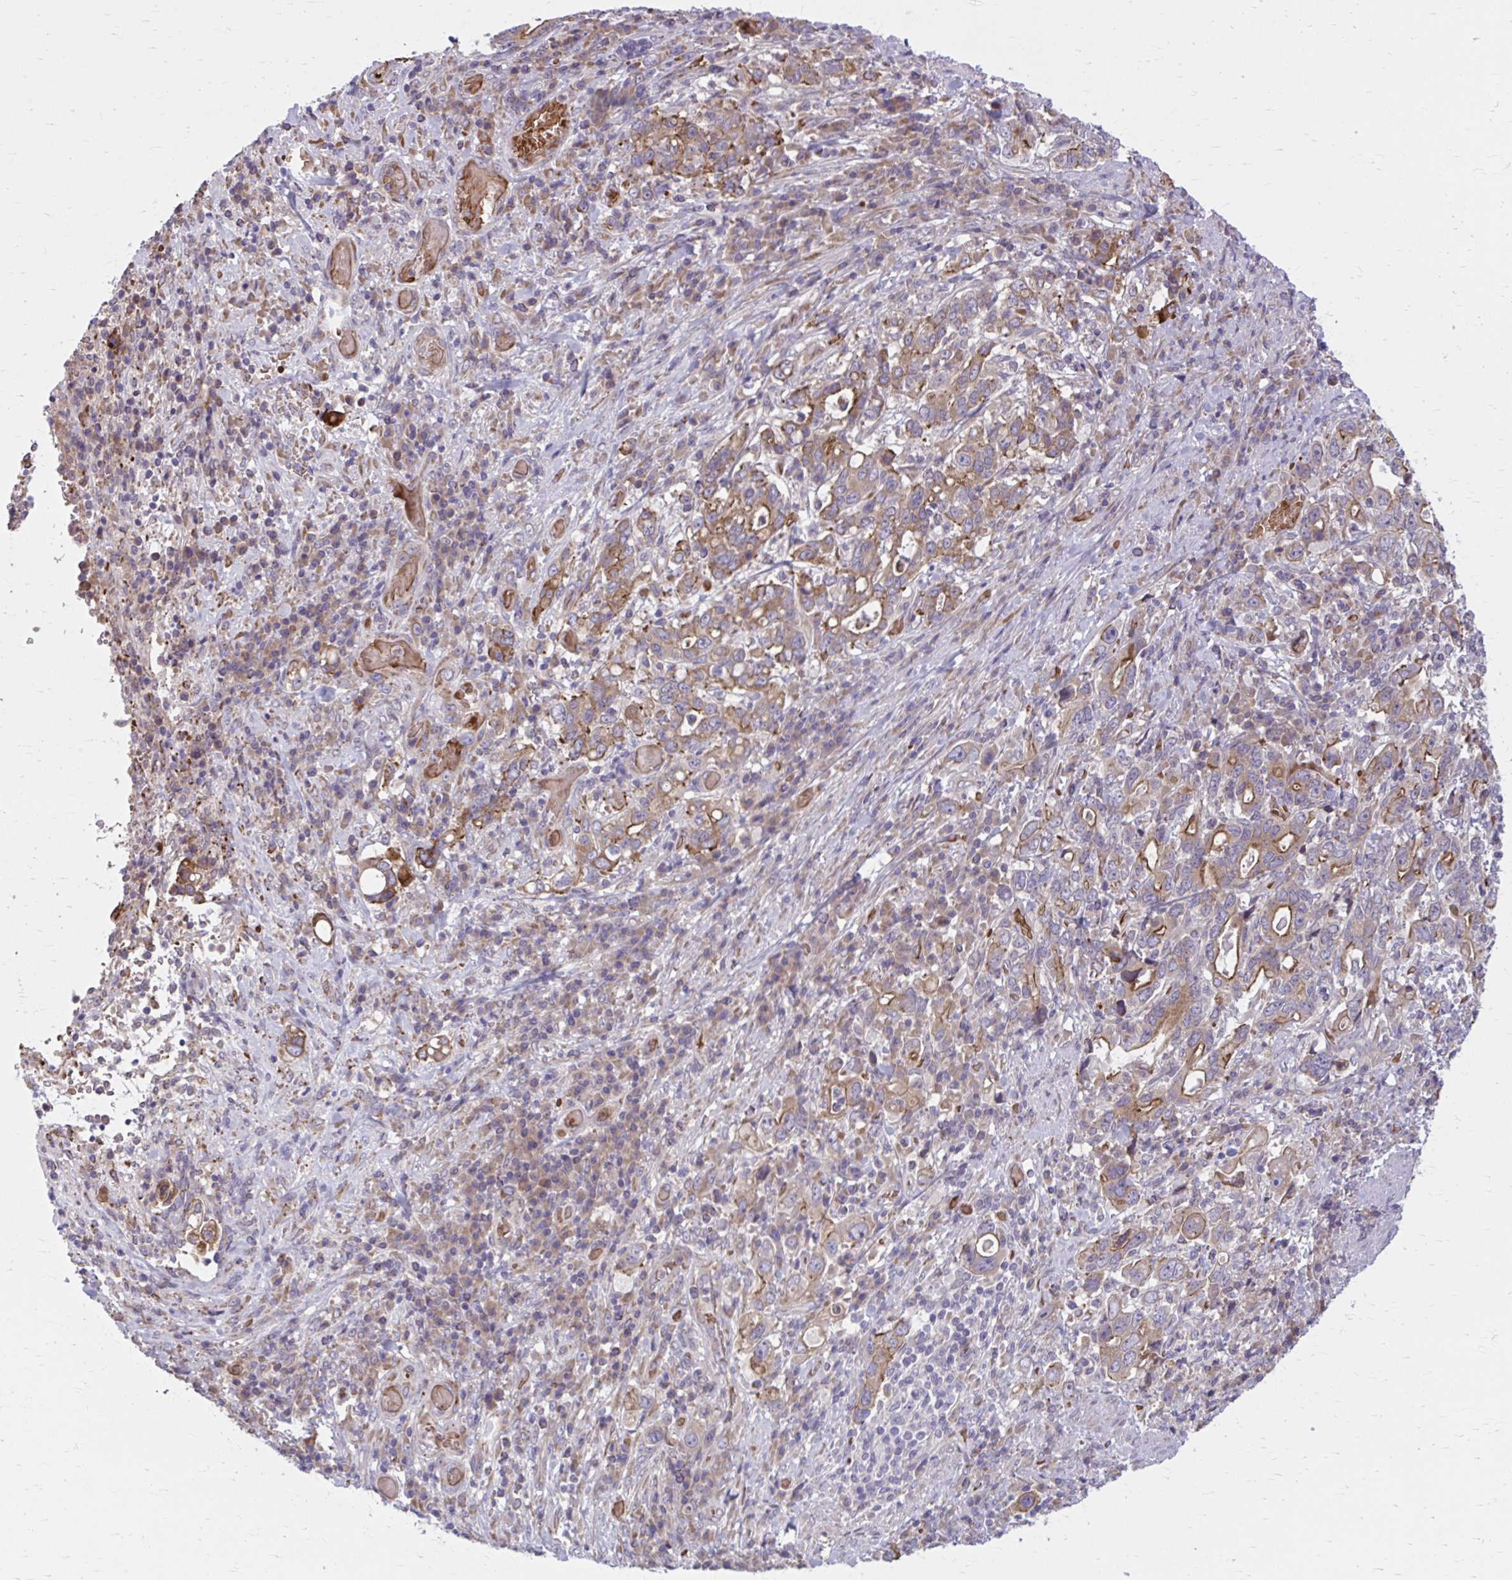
{"staining": {"intensity": "moderate", "quantity": ">75%", "location": "cytoplasmic/membranous"}, "tissue": "stomach cancer", "cell_type": "Tumor cells", "image_type": "cancer", "snomed": [{"axis": "morphology", "description": "Adenocarcinoma, NOS"}, {"axis": "topography", "description": "Stomach, upper"}, {"axis": "topography", "description": "Stomach"}], "caption": "A medium amount of moderate cytoplasmic/membranous expression is appreciated in about >75% of tumor cells in stomach cancer tissue.", "gene": "SNF8", "patient": {"sex": "male", "age": 62}}